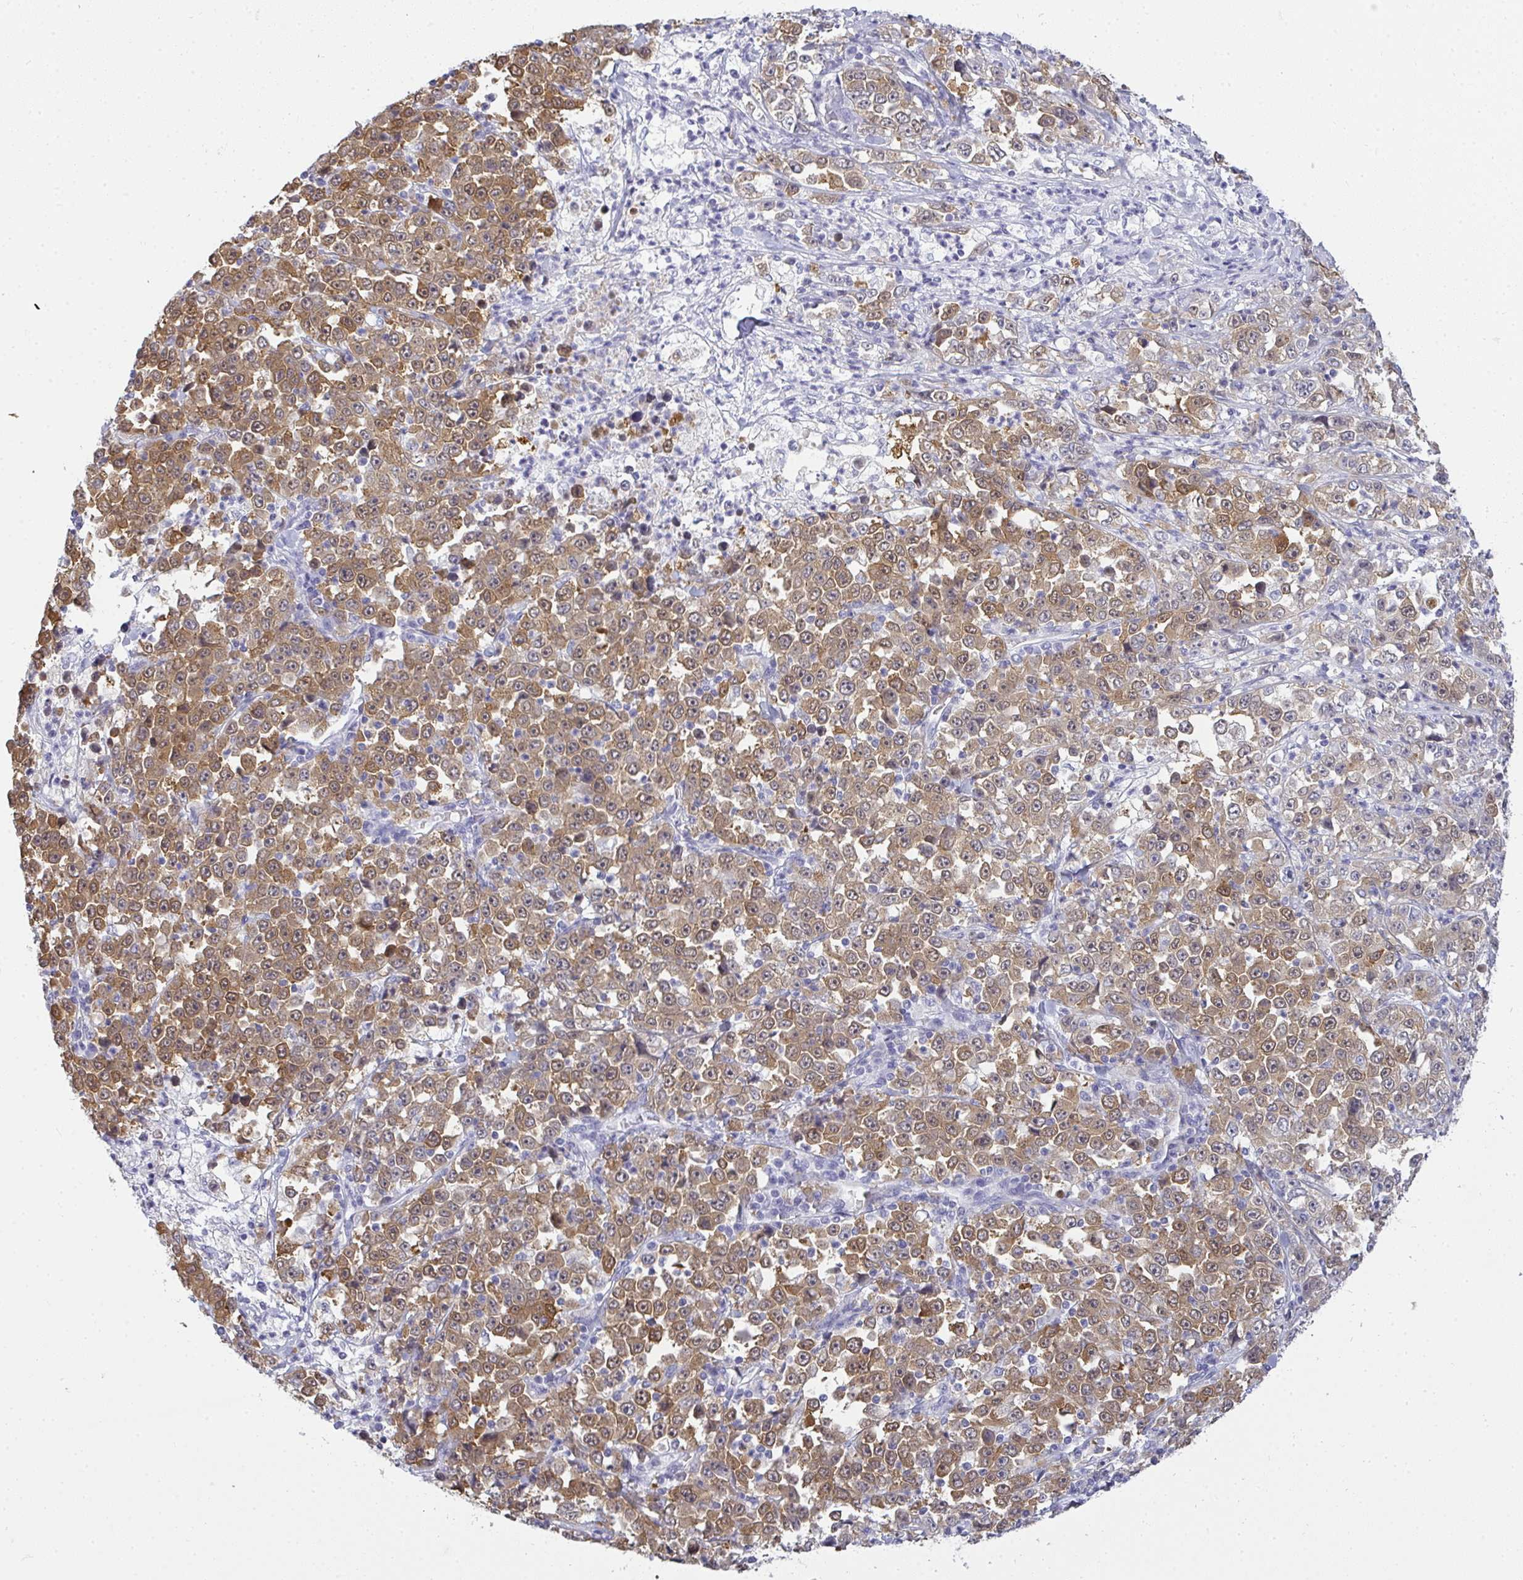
{"staining": {"intensity": "moderate", "quantity": ">75%", "location": "cytoplasmic/membranous"}, "tissue": "stomach cancer", "cell_type": "Tumor cells", "image_type": "cancer", "snomed": [{"axis": "morphology", "description": "Normal tissue, NOS"}, {"axis": "morphology", "description": "Adenocarcinoma, NOS"}, {"axis": "topography", "description": "Stomach, upper"}, {"axis": "topography", "description": "Stomach"}], "caption": "A high-resolution histopathology image shows IHC staining of adenocarcinoma (stomach), which shows moderate cytoplasmic/membranous staining in about >75% of tumor cells. (Stains: DAB (3,3'-diaminobenzidine) in brown, nuclei in blue, Microscopy: brightfield microscopy at high magnification).", "gene": "GSDMB", "patient": {"sex": "male", "age": 59}}